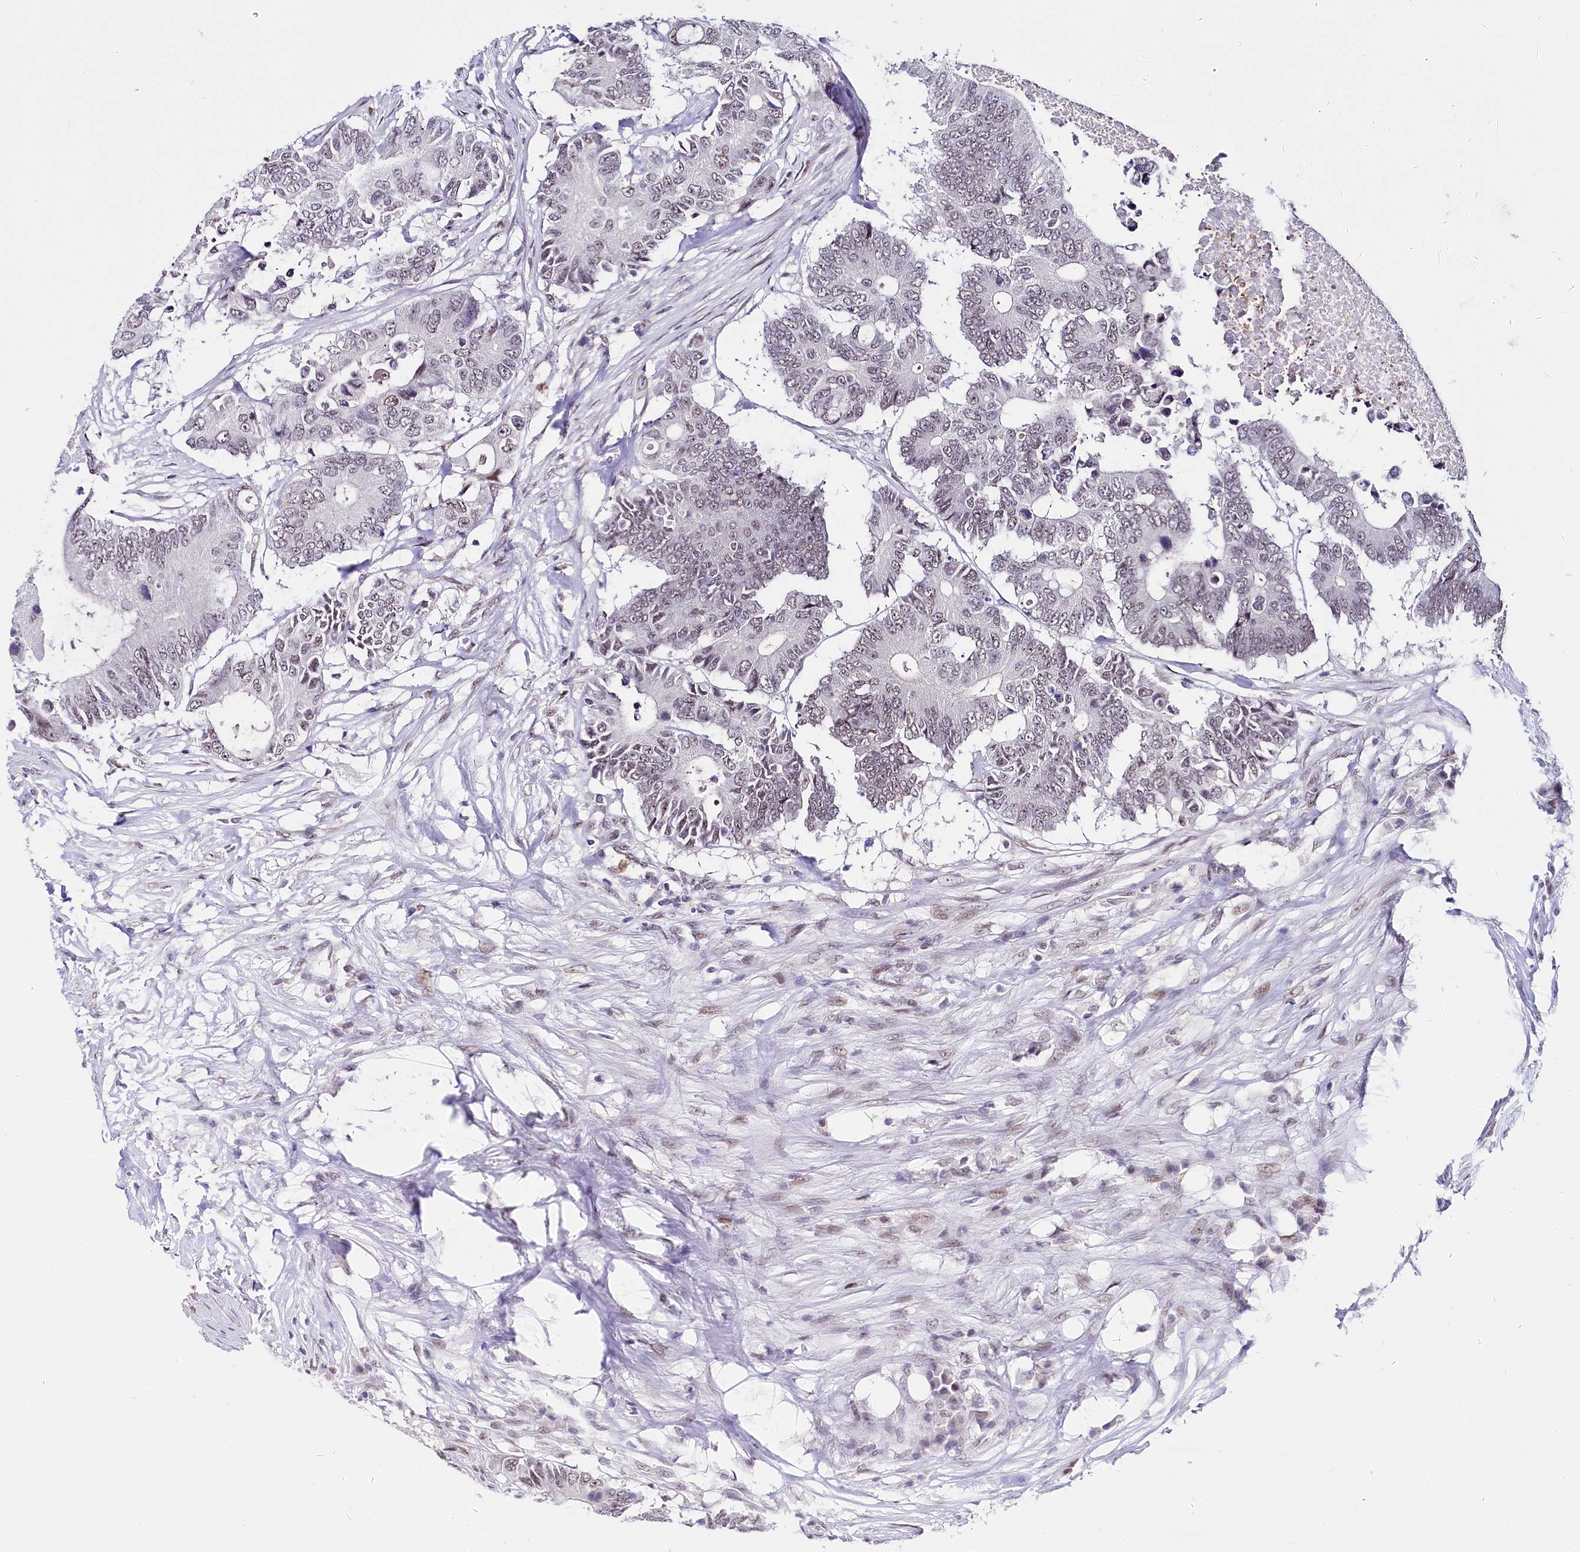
{"staining": {"intensity": "negative", "quantity": "none", "location": "none"}, "tissue": "colorectal cancer", "cell_type": "Tumor cells", "image_type": "cancer", "snomed": [{"axis": "morphology", "description": "Adenocarcinoma, NOS"}, {"axis": "topography", "description": "Colon"}], "caption": "An immunohistochemistry histopathology image of colorectal adenocarcinoma is shown. There is no staining in tumor cells of colorectal adenocarcinoma.", "gene": "SCAF11", "patient": {"sex": "male", "age": 71}}